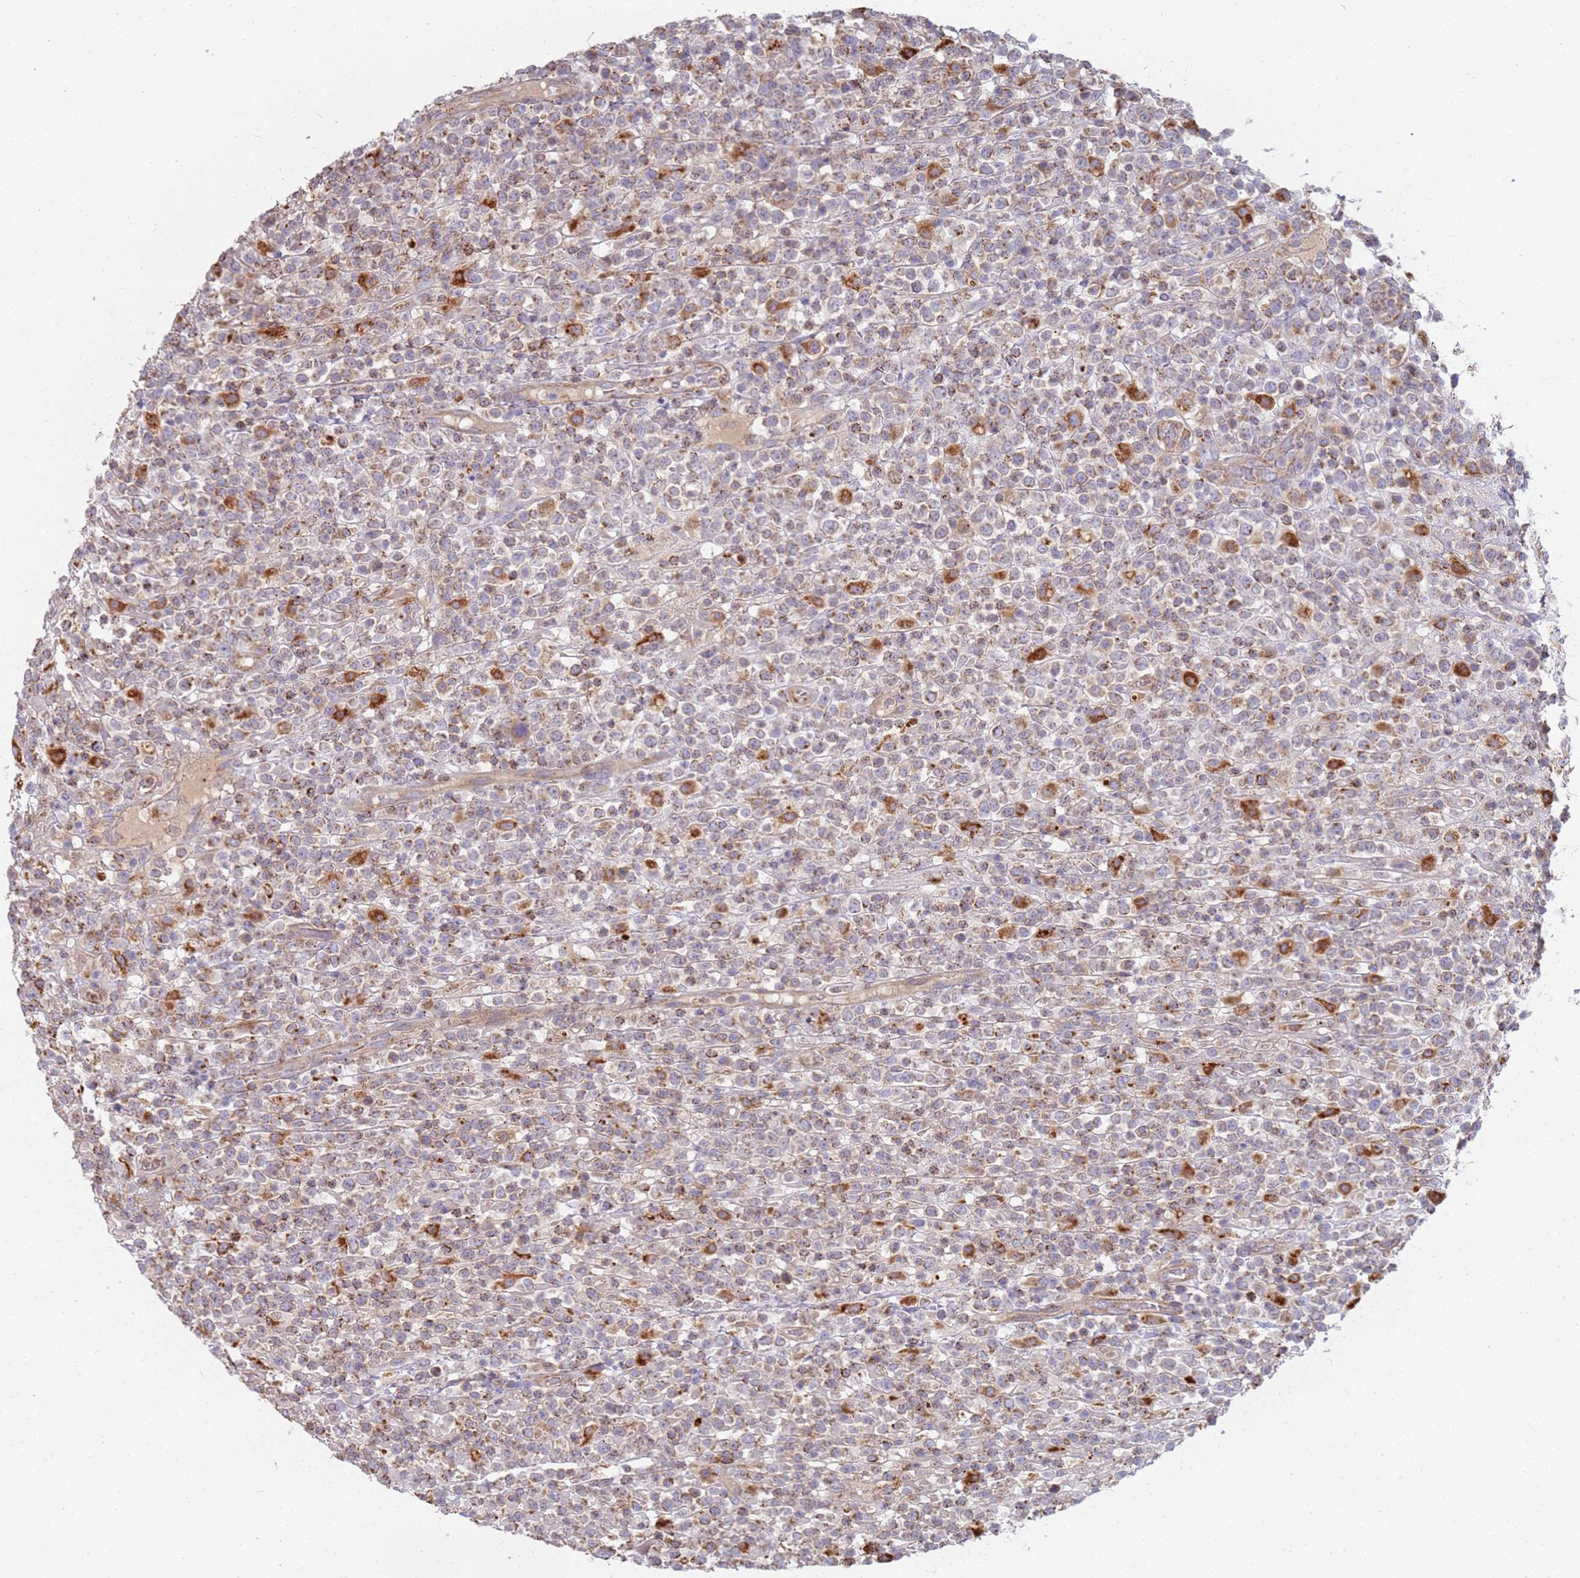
{"staining": {"intensity": "weak", "quantity": "25%-75%", "location": "cytoplasmic/membranous"}, "tissue": "lymphoma", "cell_type": "Tumor cells", "image_type": "cancer", "snomed": [{"axis": "morphology", "description": "Malignant lymphoma, non-Hodgkin's type, High grade"}, {"axis": "topography", "description": "Colon"}], "caption": "Brown immunohistochemical staining in lymphoma shows weak cytoplasmic/membranous positivity in about 25%-75% of tumor cells.", "gene": "TMEM229B", "patient": {"sex": "female", "age": 53}}